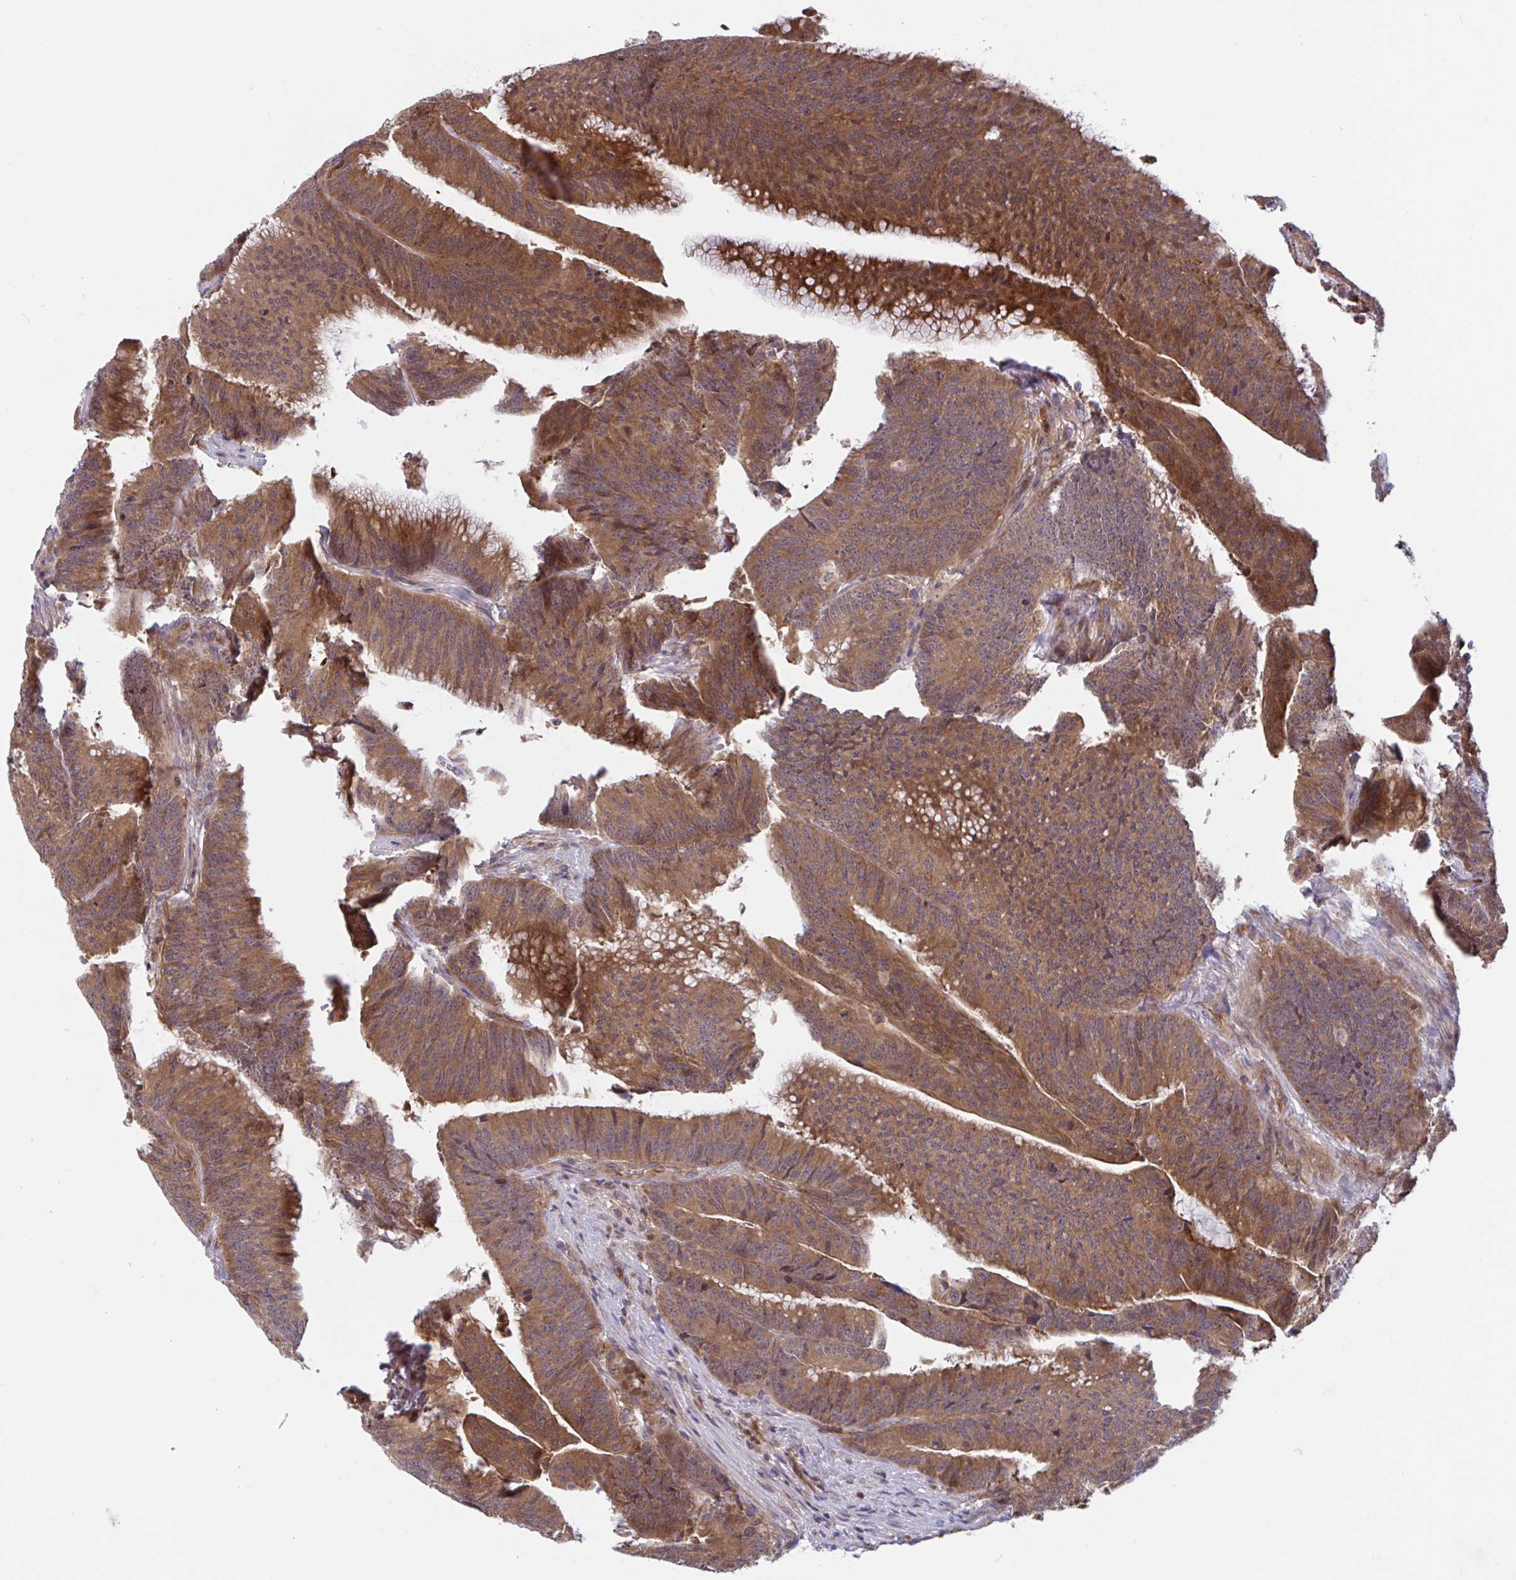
{"staining": {"intensity": "moderate", "quantity": ">75%", "location": "cytoplasmic/membranous"}, "tissue": "colorectal cancer", "cell_type": "Tumor cells", "image_type": "cancer", "snomed": [{"axis": "morphology", "description": "Adenocarcinoma, NOS"}, {"axis": "topography", "description": "Colon"}], "caption": "Immunohistochemical staining of human colorectal cancer (adenocarcinoma) reveals medium levels of moderate cytoplasmic/membranous expression in about >75% of tumor cells.", "gene": "LMNTD2", "patient": {"sex": "female", "age": 78}}